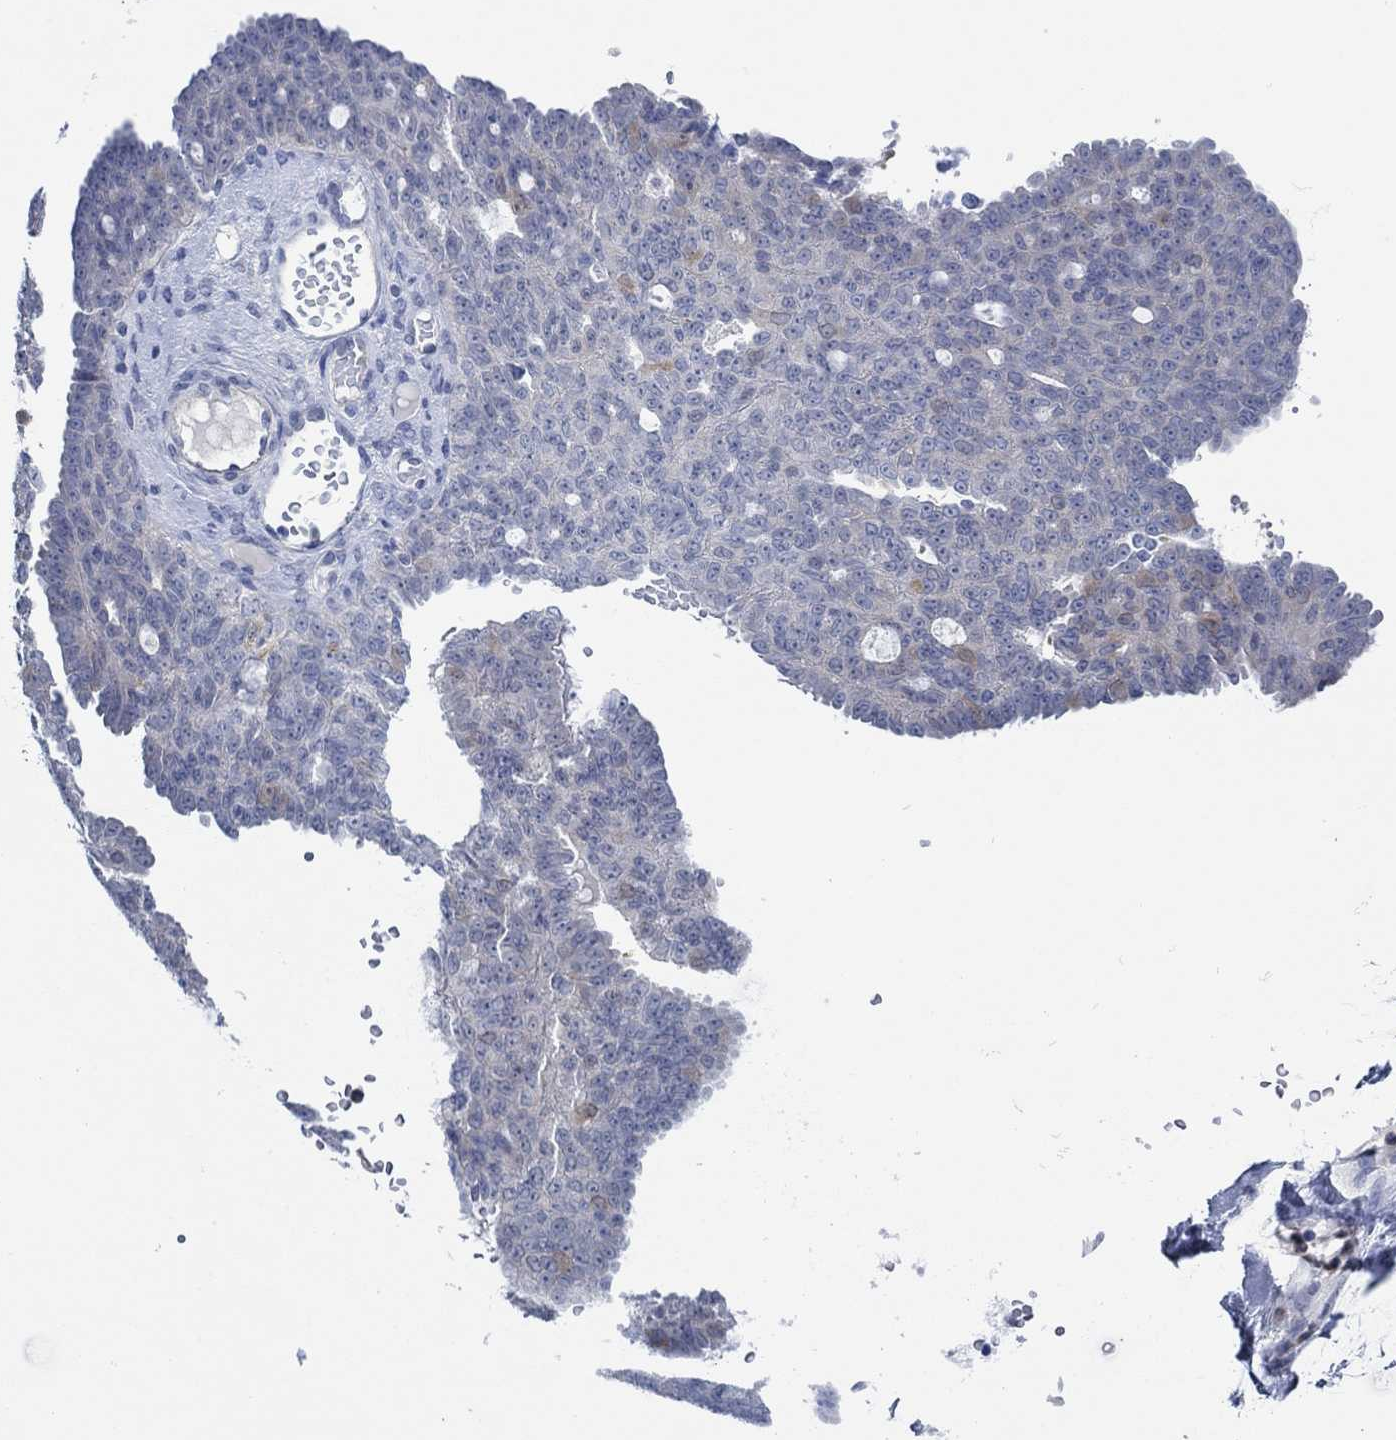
{"staining": {"intensity": "weak", "quantity": "<25%", "location": "cytoplasmic/membranous"}, "tissue": "ovarian cancer", "cell_type": "Tumor cells", "image_type": "cancer", "snomed": [{"axis": "morphology", "description": "Cystadenocarcinoma, serous, NOS"}, {"axis": "topography", "description": "Ovary"}], "caption": "Protein analysis of ovarian cancer (serous cystadenocarcinoma) demonstrates no significant expression in tumor cells.", "gene": "ZNF671", "patient": {"sex": "female", "age": 71}}